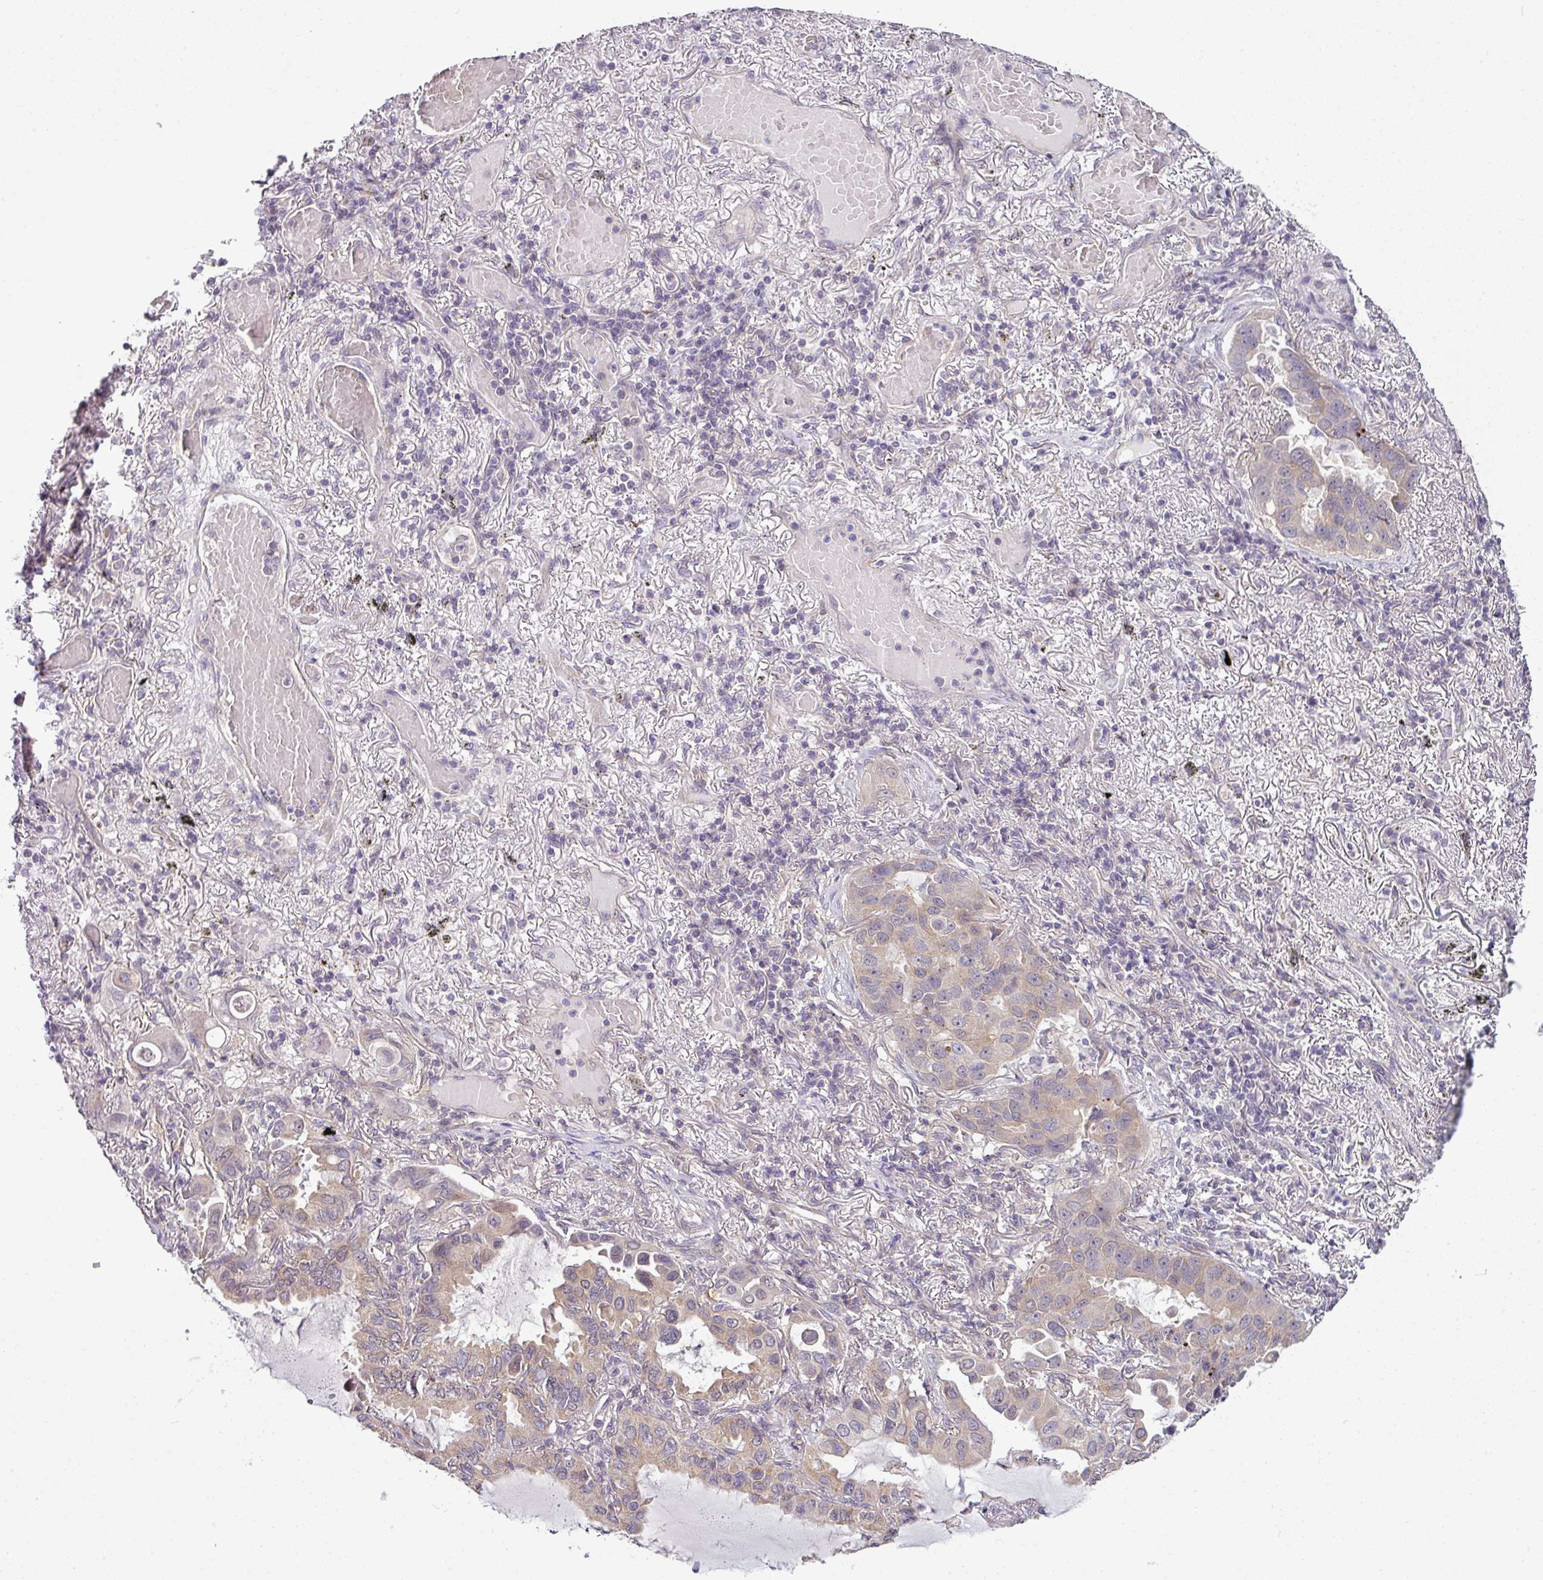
{"staining": {"intensity": "weak", "quantity": "25%-75%", "location": "cytoplasmic/membranous"}, "tissue": "lung cancer", "cell_type": "Tumor cells", "image_type": "cancer", "snomed": [{"axis": "morphology", "description": "Adenocarcinoma, NOS"}, {"axis": "topography", "description": "Lung"}], "caption": "Lung cancer stained with a brown dye demonstrates weak cytoplasmic/membranous positive staining in about 25%-75% of tumor cells.", "gene": "DERPC", "patient": {"sex": "male", "age": 64}}